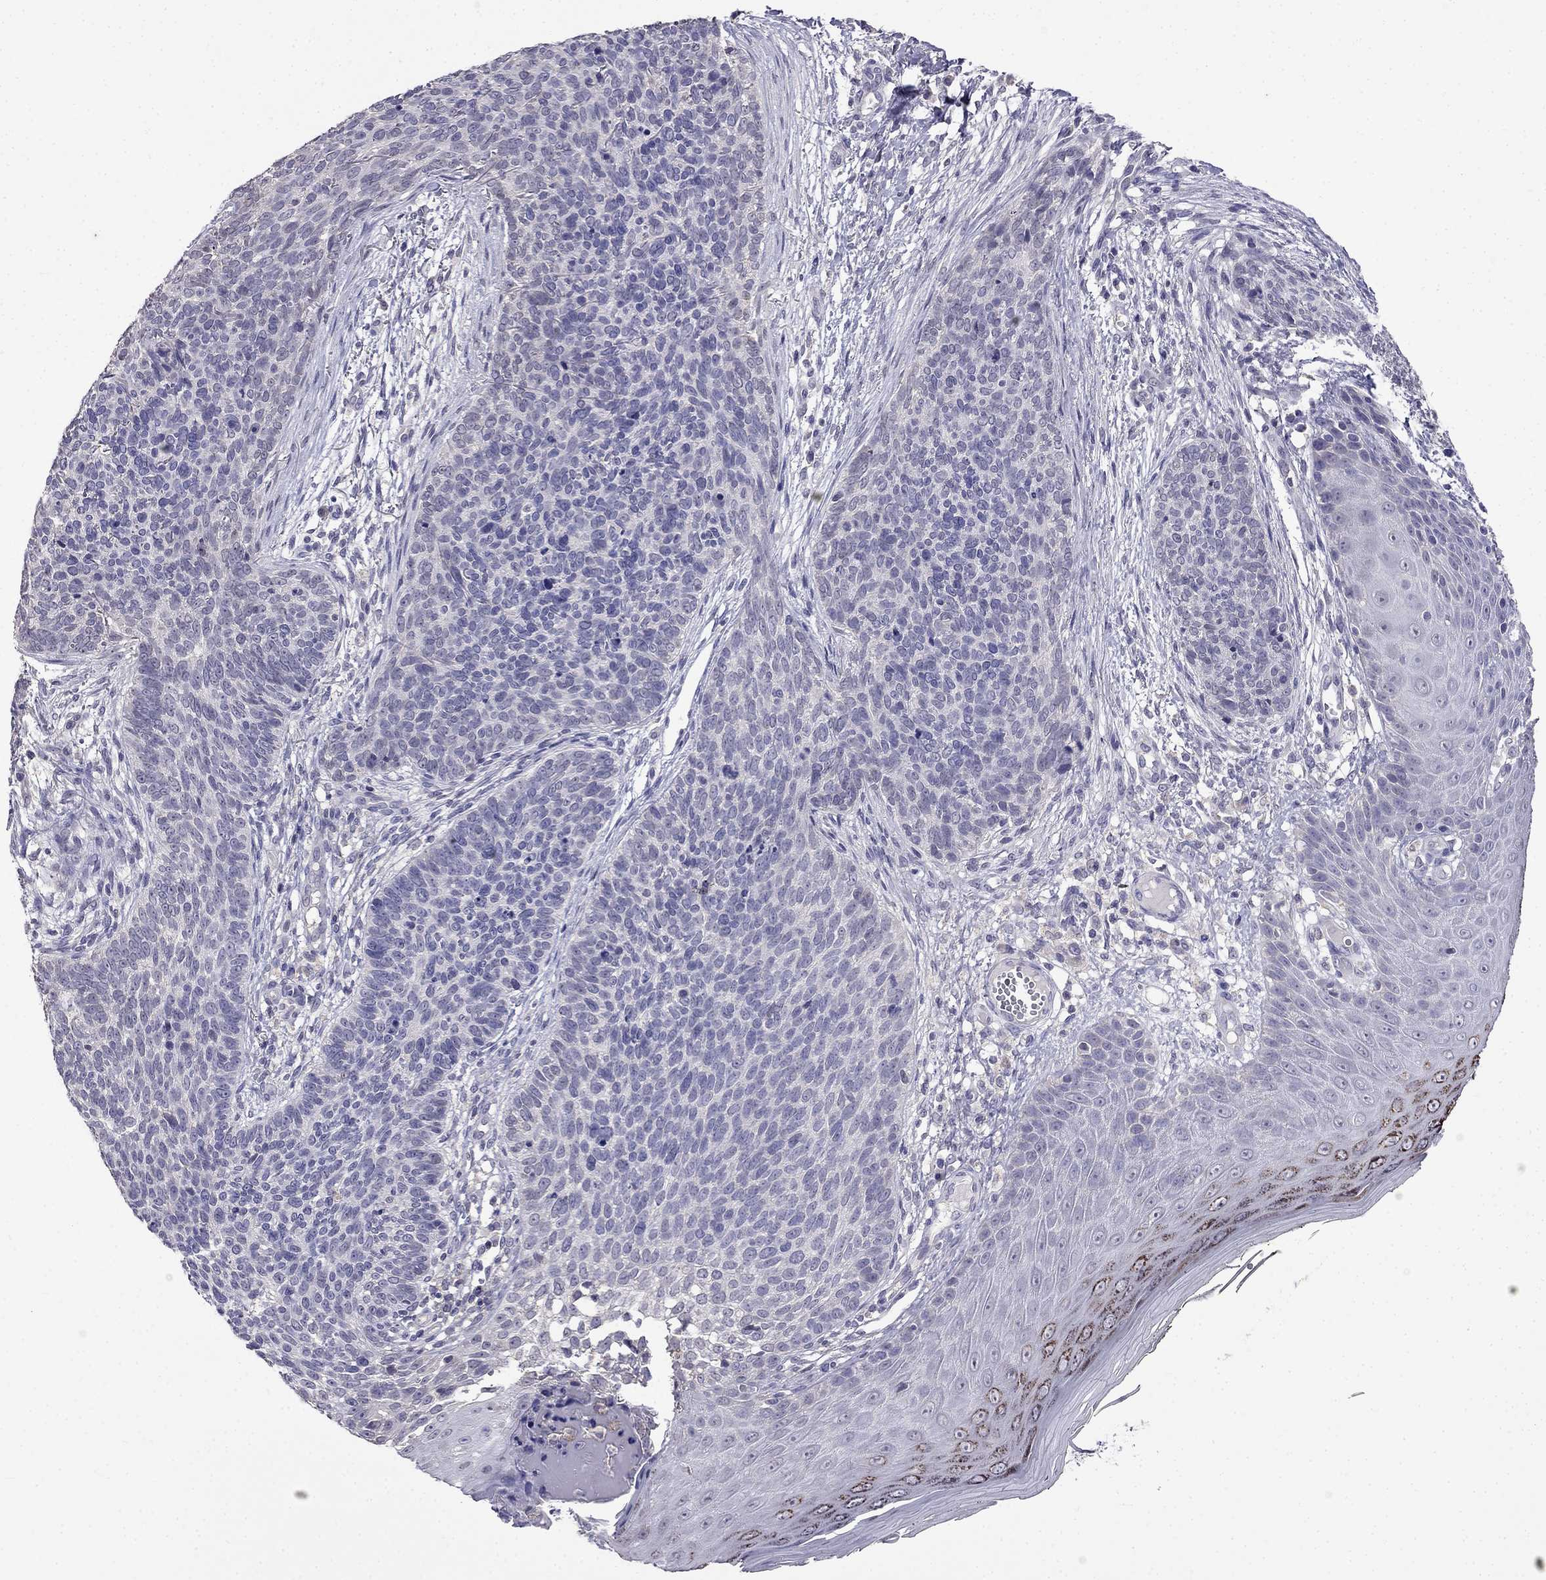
{"staining": {"intensity": "negative", "quantity": "none", "location": "none"}, "tissue": "skin cancer", "cell_type": "Tumor cells", "image_type": "cancer", "snomed": [{"axis": "morphology", "description": "Basal cell carcinoma"}, {"axis": "topography", "description": "Skin"}], "caption": "A high-resolution image shows IHC staining of basal cell carcinoma (skin), which displays no significant staining in tumor cells.", "gene": "AQP9", "patient": {"sex": "male", "age": 64}}